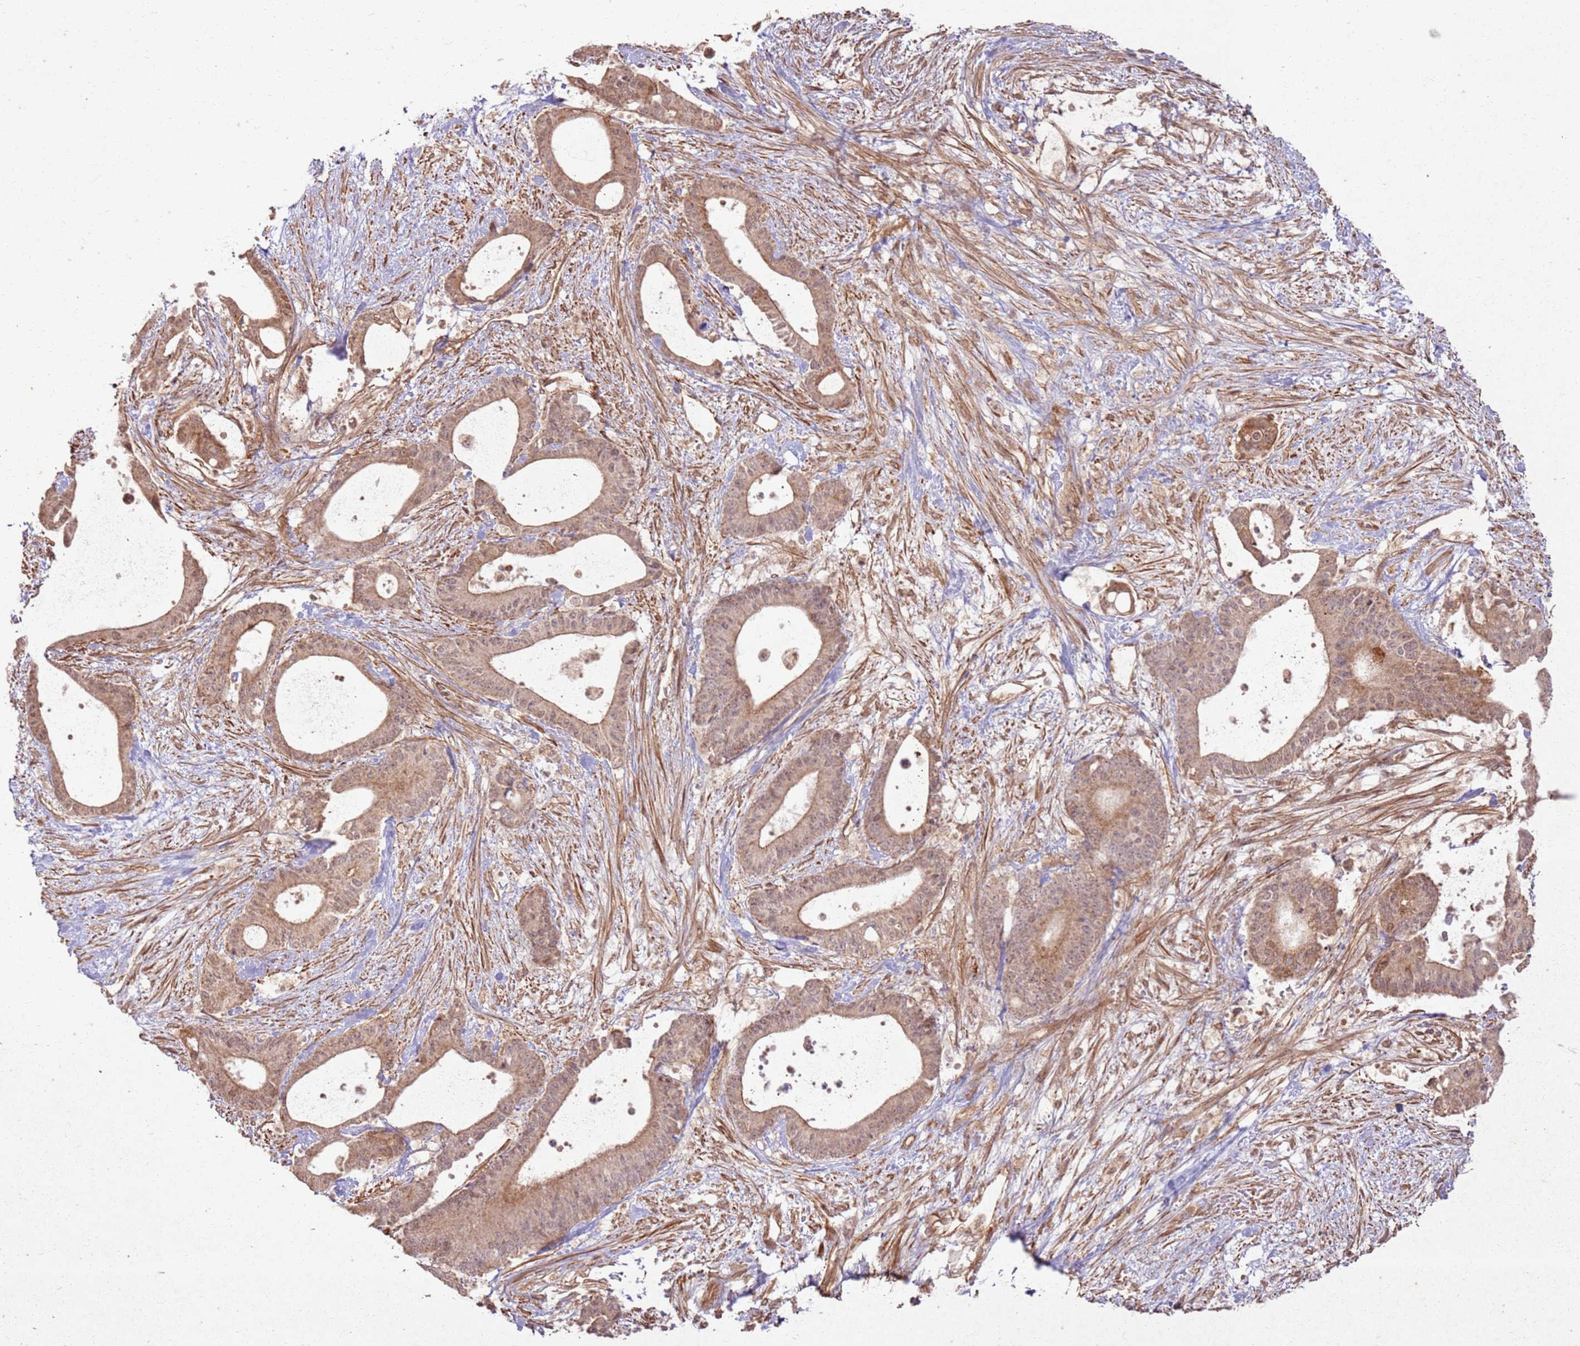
{"staining": {"intensity": "moderate", "quantity": ">75%", "location": "cytoplasmic/membranous,nuclear"}, "tissue": "liver cancer", "cell_type": "Tumor cells", "image_type": "cancer", "snomed": [{"axis": "morphology", "description": "Normal tissue, NOS"}, {"axis": "morphology", "description": "Cholangiocarcinoma"}, {"axis": "topography", "description": "Liver"}, {"axis": "topography", "description": "Peripheral nerve tissue"}], "caption": "Liver cancer (cholangiocarcinoma) stained with a brown dye shows moderate cytoplasmic/membranous and nuclear positive expression in about >75% of tumor cells.", "gene": "ZNF623", "patient": {"sex": "female", "age": 73}}